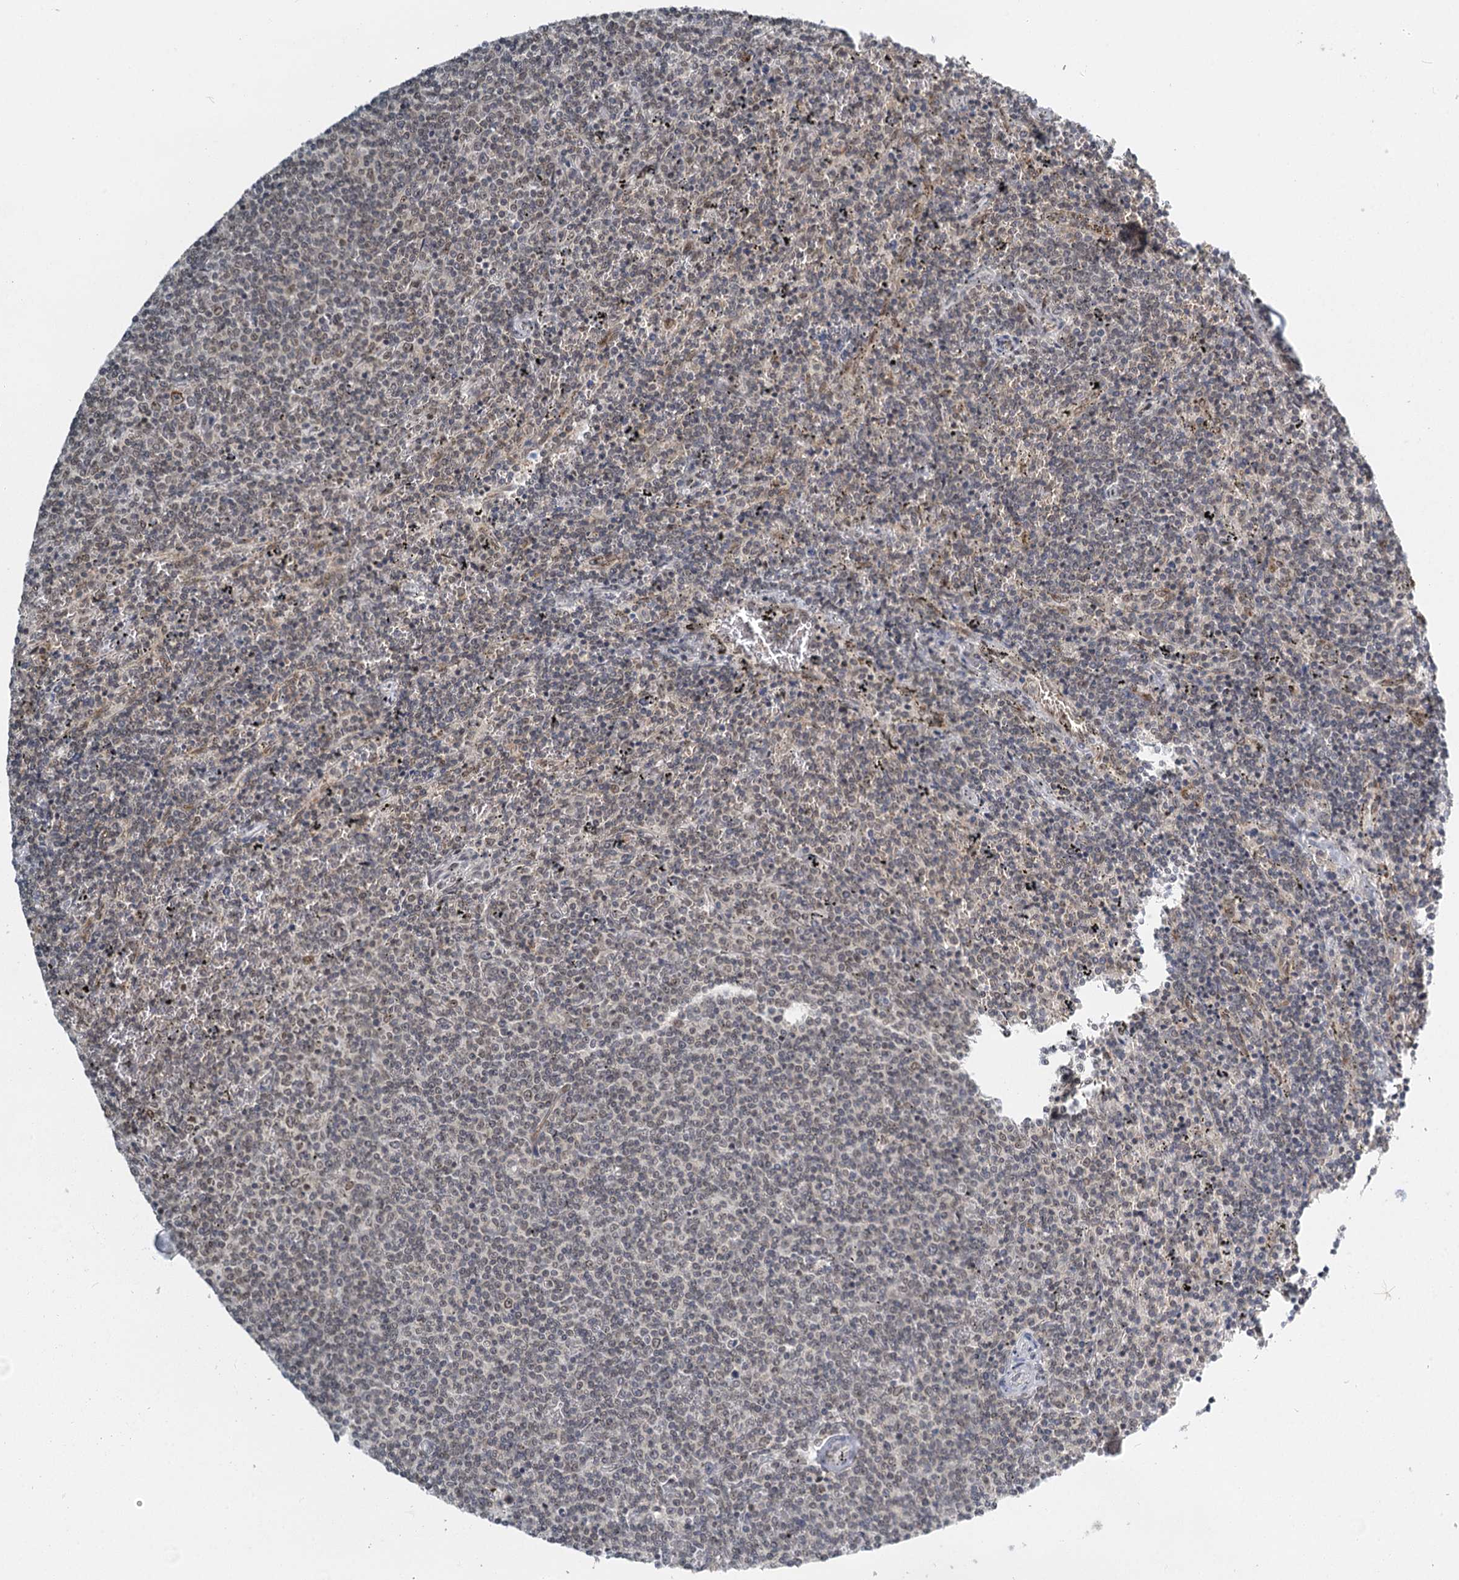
{"staining": {"intensity": "negative", "quantity": "none", "location": "none"}, "tissue": "lymphoma", "cell_type": "Tumor cells", "image_type": "cancer", "snomed": [{"axis": "morphology", "description": "Malignant lymphoma, non-Hodgkin's type, Low grade"}, {"axis": "topography", "description": "Spleen"}], "caption": "Image shows no protein staining in tumor cells of low-grade malignant lymphoma, non-Hodgkin's type tissue.", "gene": "TREX1", "patient": {"sex": "female", "age": 50}}